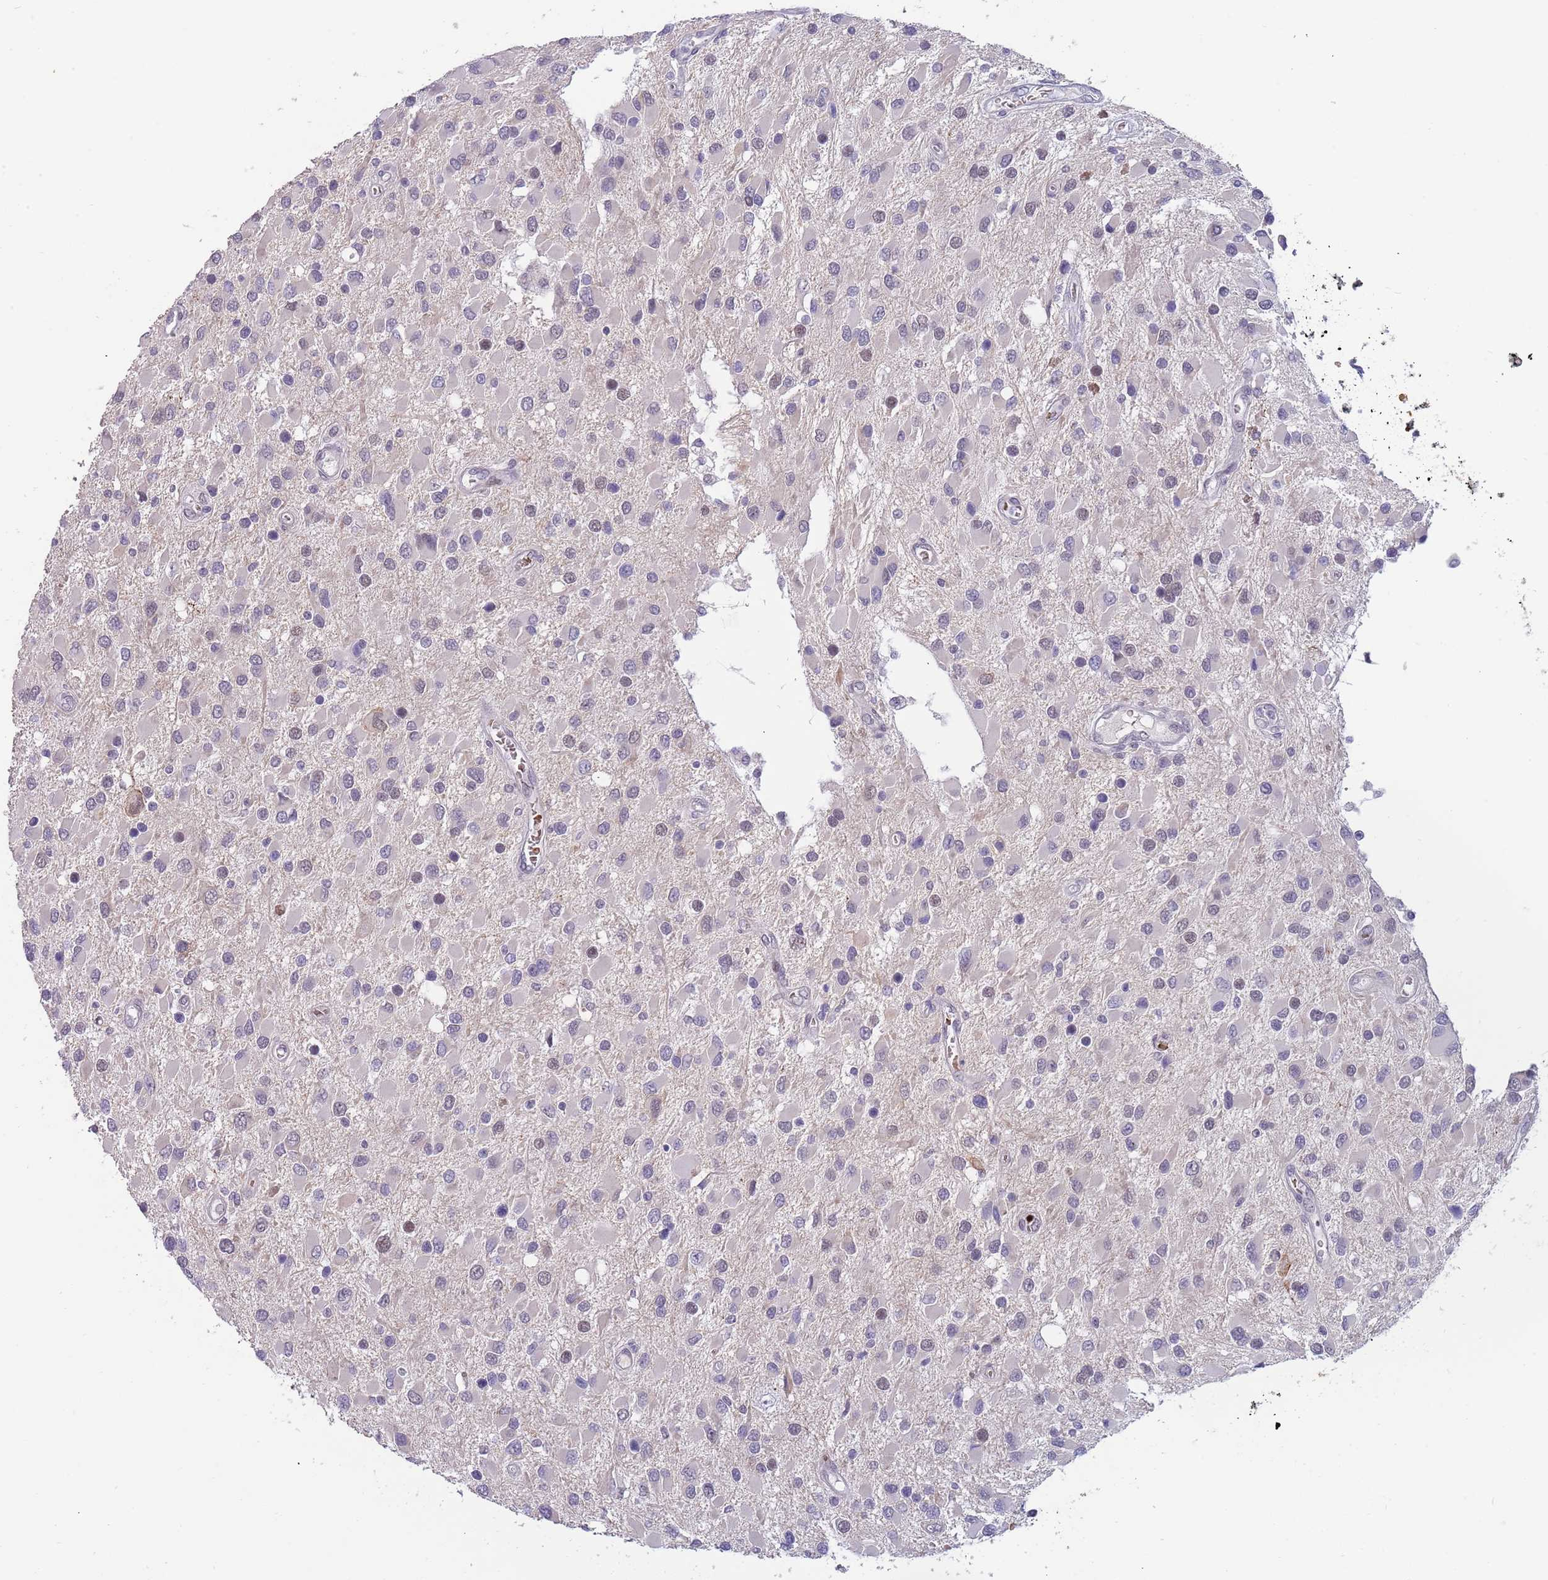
{"staining": {"intensity": "weak", "quantity": "<25%", "location": "nuclear"}, "tissue": "glioma", "cell_type": "Tumor cells", "image_type": "cancer", "snomed": [{"axis": "morphology", "description": "Glioma, malignant, High grade"}, {"axis": "topography", "description": "Brain"}], "caption": "Glioma was stained to show a protein in brown. There is no significant expression in tumor cells.", "gene": "LYPD6B", "patient": {"sex": "male", "age": 53}}